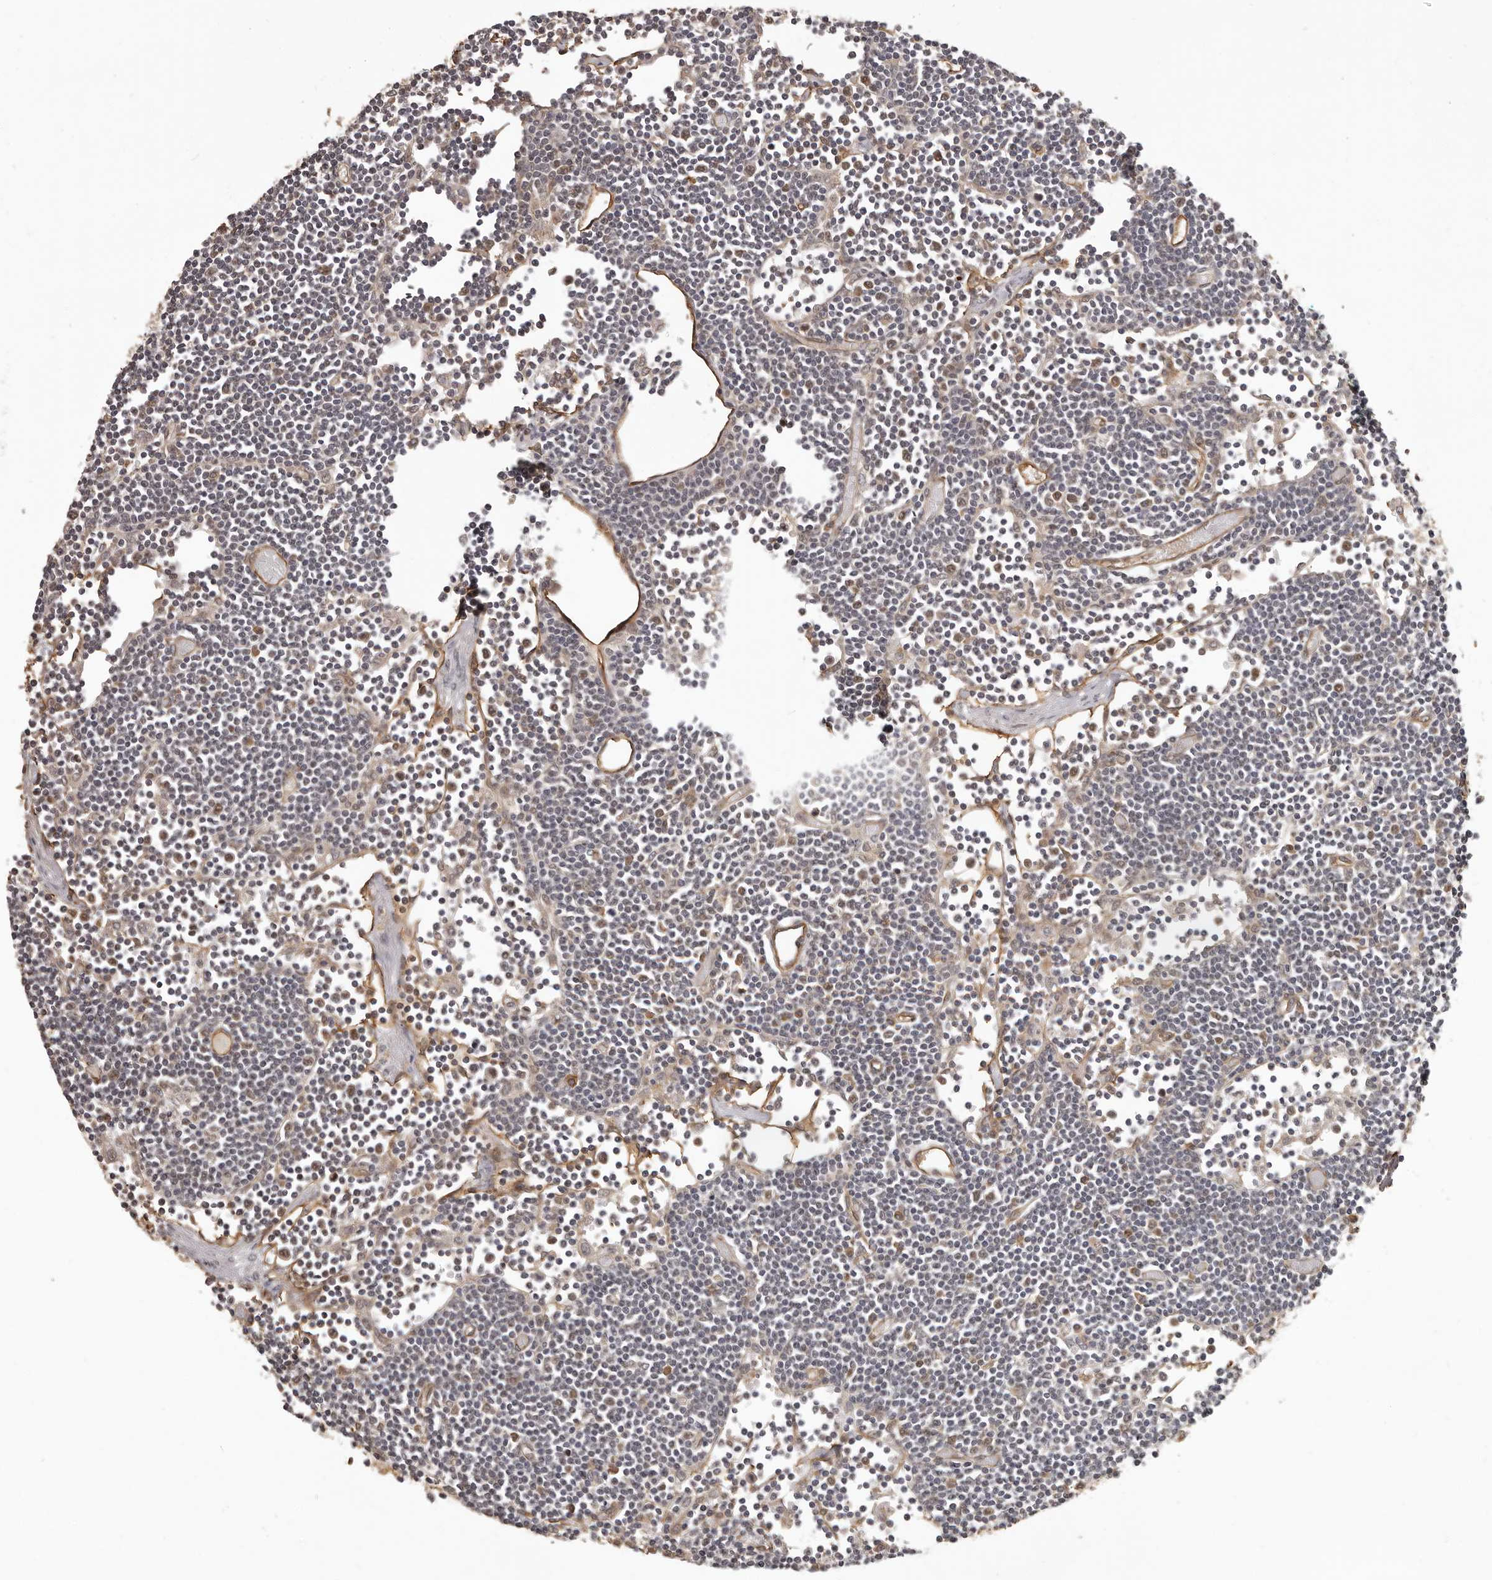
{"staining": {"intensity": "moderate", "quantity": "<25%", "location": "cytoplasmic/membranous"}, "tissue": "lymph node", "cell_type": "Germinal center cells", "image_type": "normal", "snomed": [{"axis": "morphology", "description": "Normal tissue, NOS"}, {"axis": "topography", "description": "Lymph node"}], "caption": "Immunohistochemical staining of unremarkable lymph node shows moderate cytoplasmic/membranous protein staining in approximately <25% of germinal center cells.", "gene": "SLITRK6", "patient": {"sex": "female", "age": 11}}